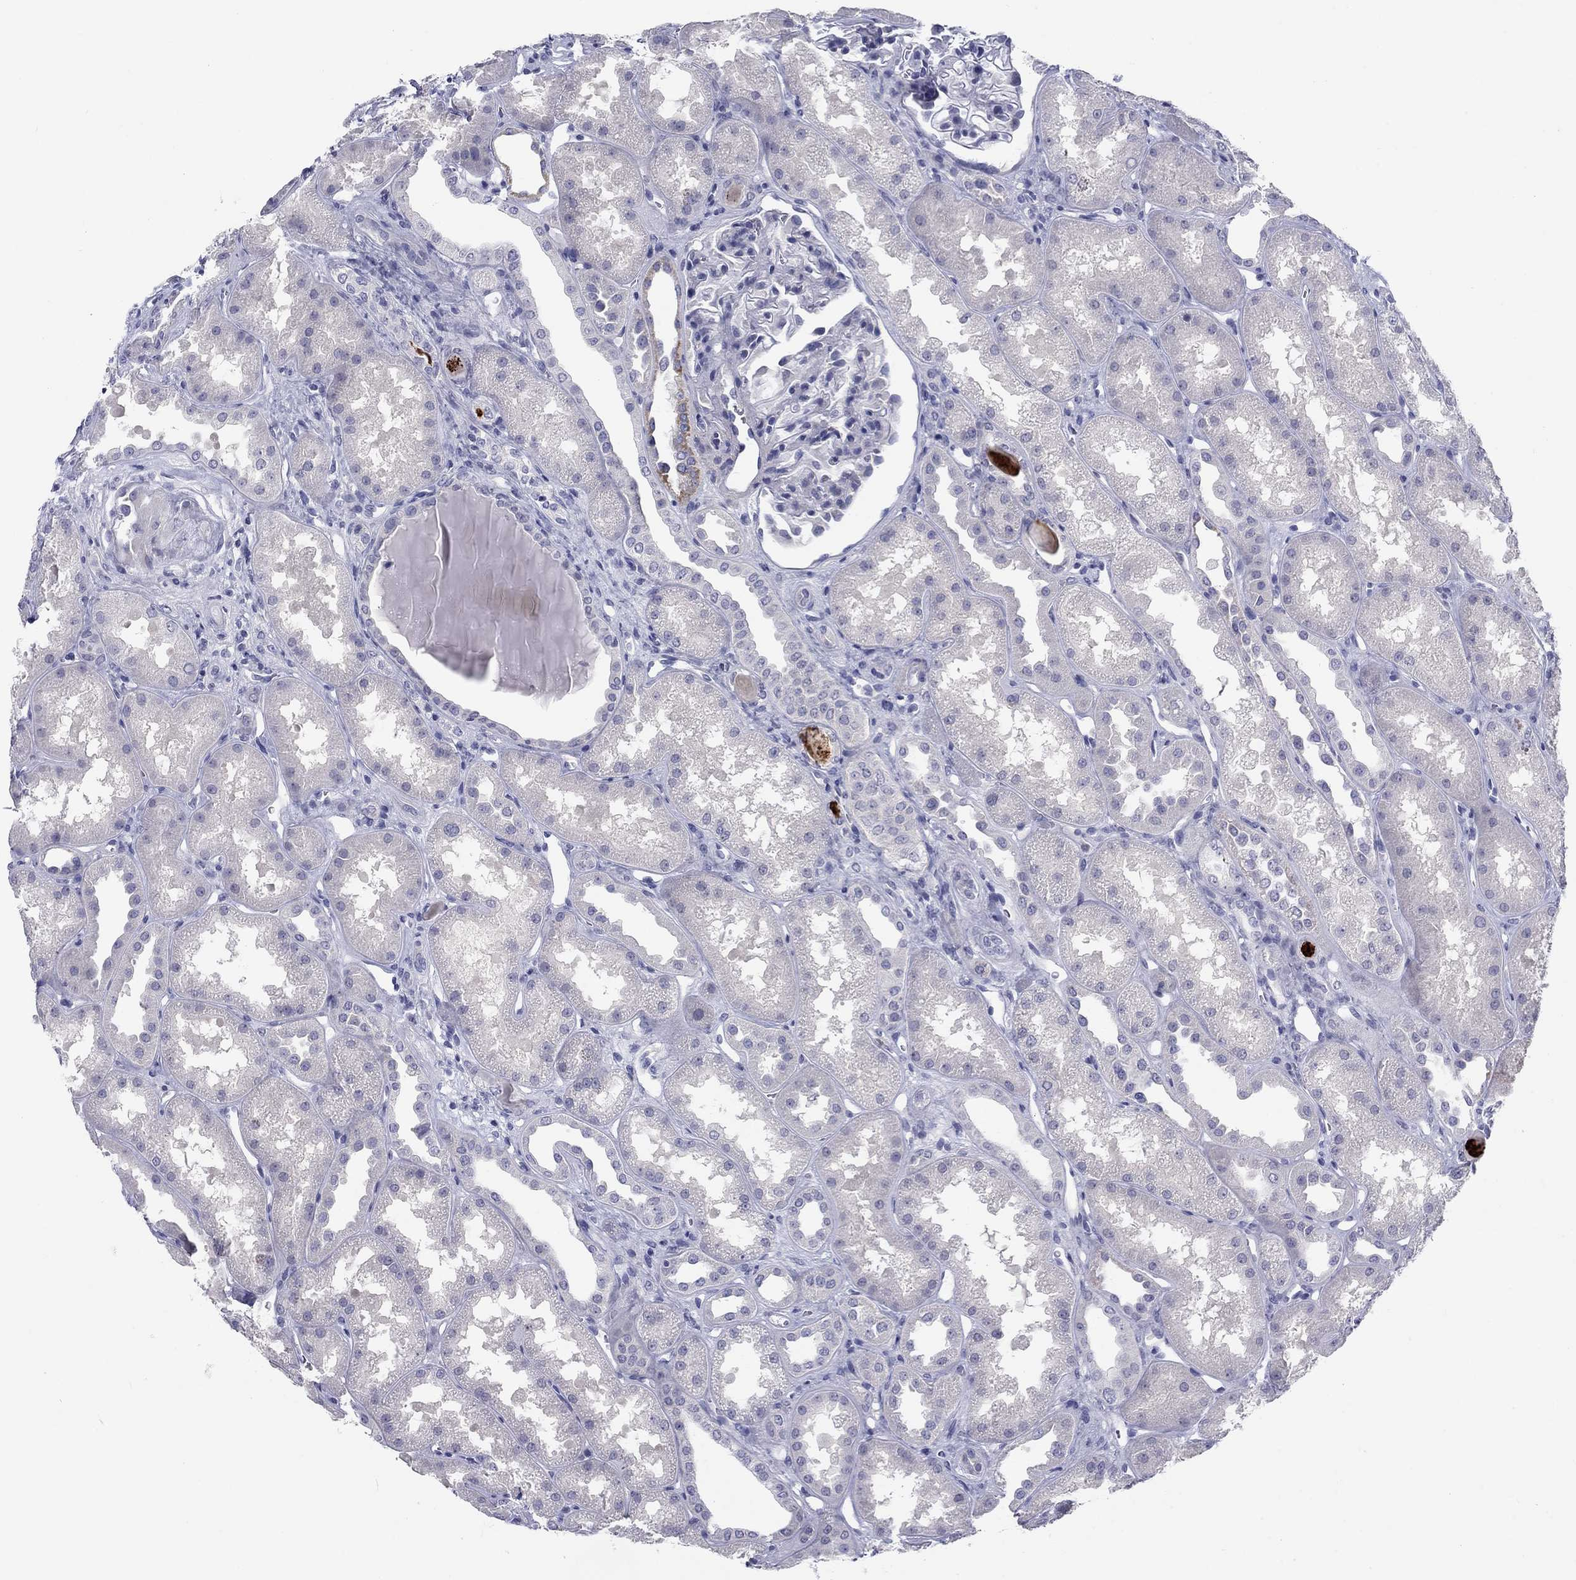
{"staining": {"intensity": "negative", "quantity": "none", "location": "none"}, "tissue": "kidney", "cell_type": "Cells in glomeruli", "image_type": "normal", "snomed": [{"axis": "morphology", "description": "Normal tissue, NOS"}, {"axis": "topography", "description": "Kidney"}], "caption": "Immunohistochemistry (IHC) histopathology image of normal kidney: human kidney stained with DAB (3,3'-diaminobenzidine) exhibits no significant protein staining in cells in glomeruli.", "gene": "CACNA1A", "patient": {"sex": "male", "age": 61}}